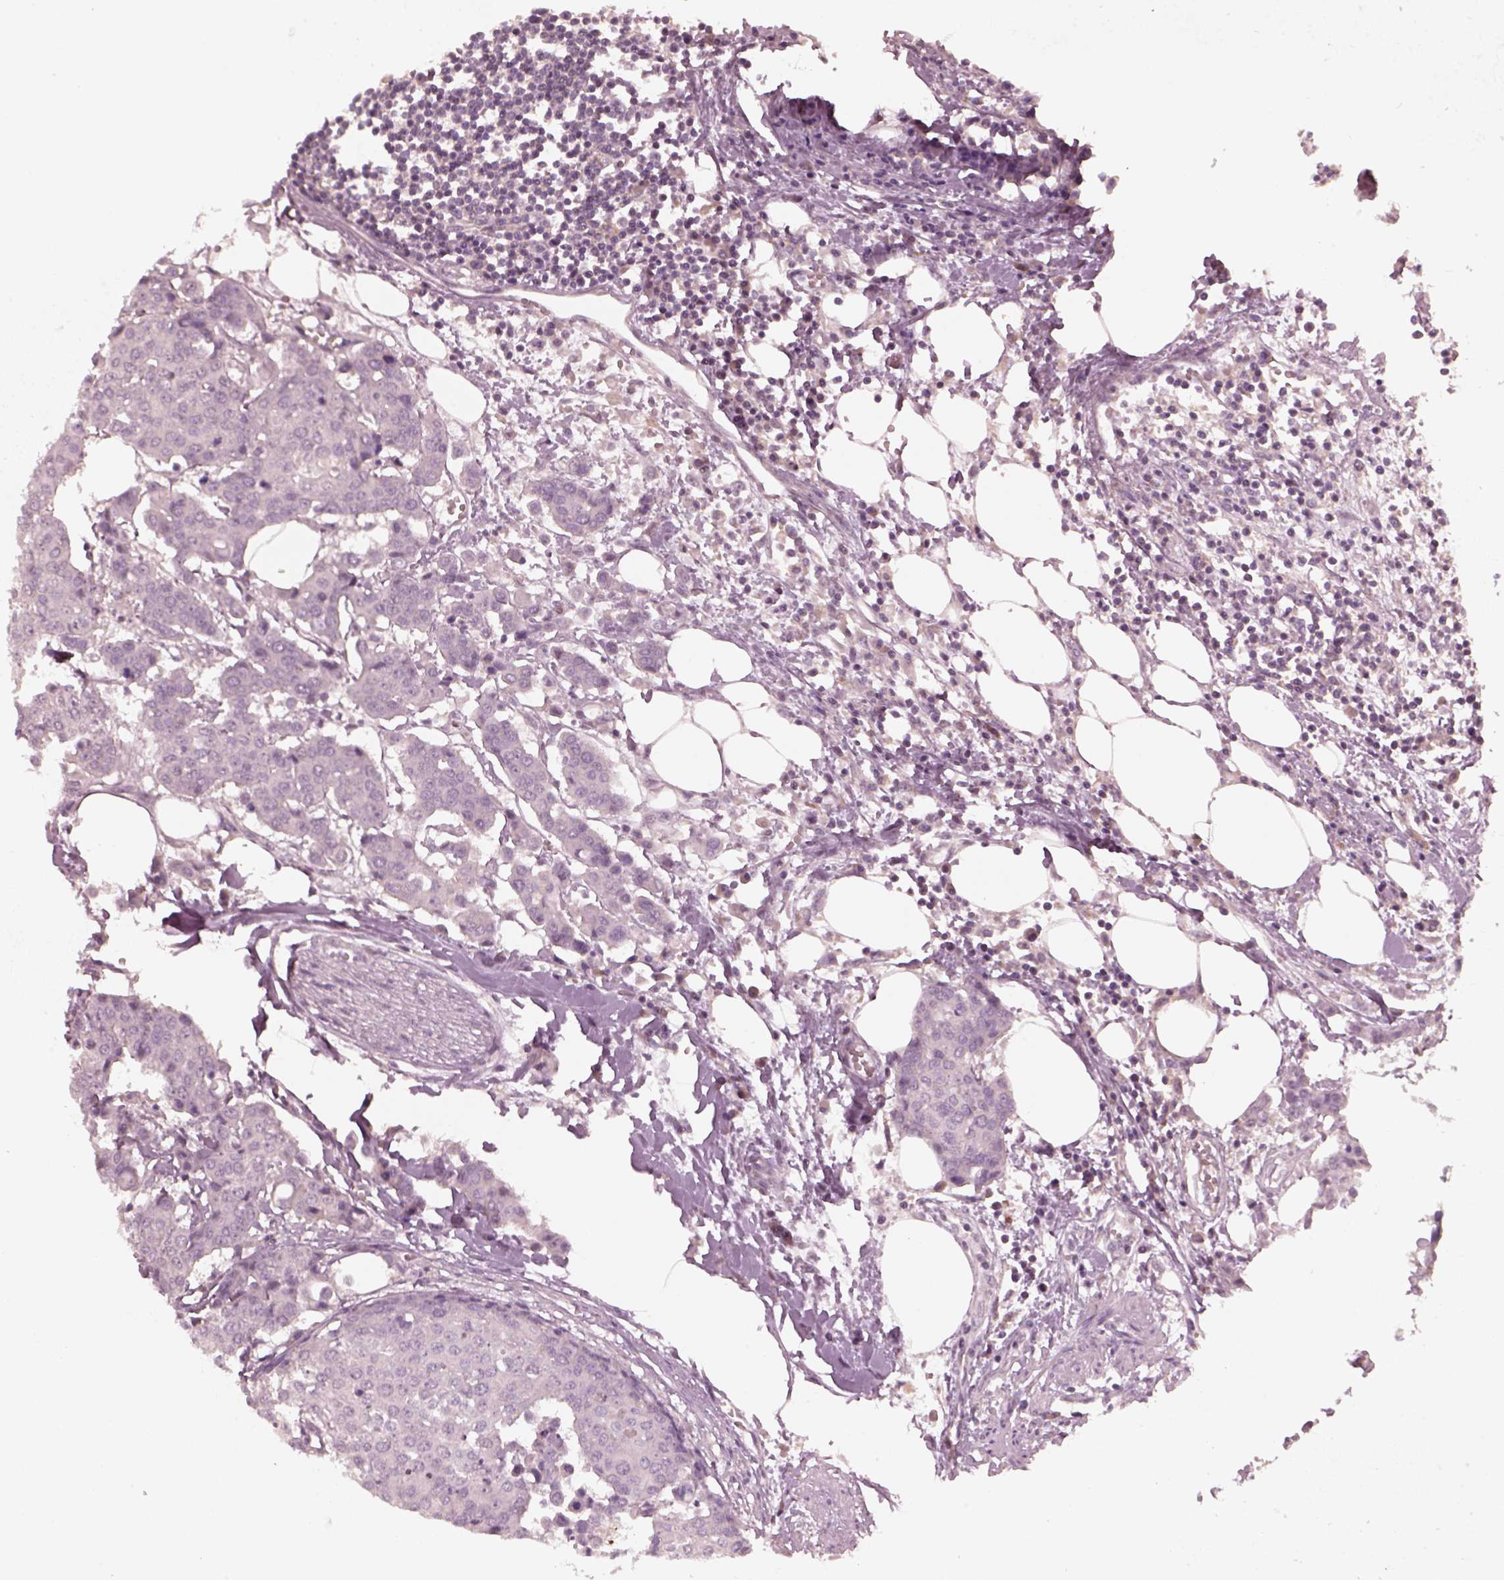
{"staining": {"intensity": "negative", "quantity": "none", "location": "none"}, "tissue": "carcinoid", "cell_type": "Tumor cells", "image_type": "cancer", "snomed": [{"axis": "morphology", "description": "Carcinoid, malignant, NOS"}, {"axis": "topography", "description": "Colon"}], "caption": "Tumor cells show no significant protein positivity in carcinoid.", "gene": "VWA5B1", "patient": {"sex": "male", "age": 81}}